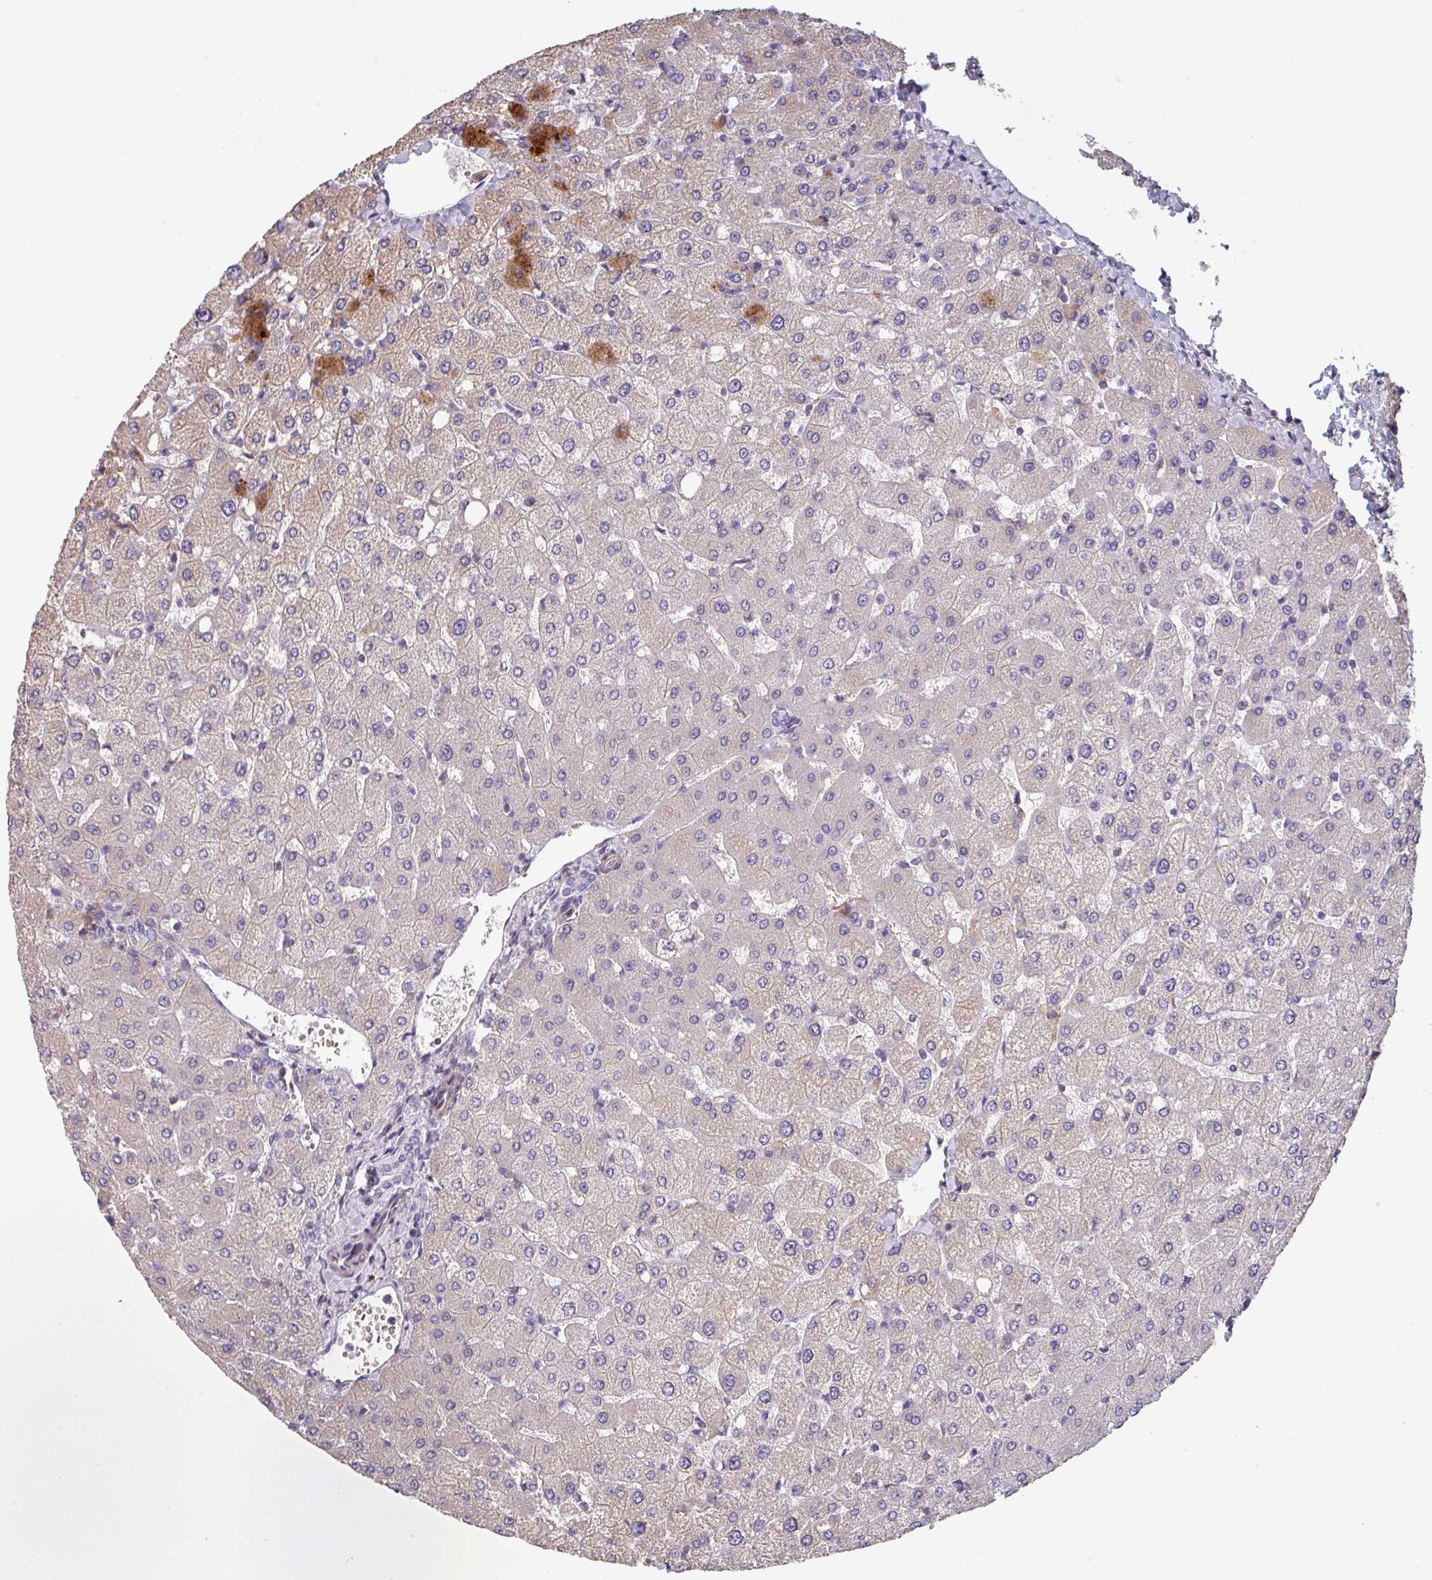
{"staining": {"intensity": "negative", "quantity": "none", "location": "none"}, "tissue": "liver", "cell_type": "Cholangiocytes", "image_type": "normal", "snomed": [{"axis": "morphology", "description": "Normal tissue, NOS"}, {"axis": "topography", "description": "Liver"}], "caption": "DAB immunohistochemical staining of normal liver exhibits no significant expression in cholangiocytes. (DAB (3,3'-diaminobenzidine) IHC, high magnification).", "gene": "TMEM132A", "patient": {"sex": "female", "age": 54}}